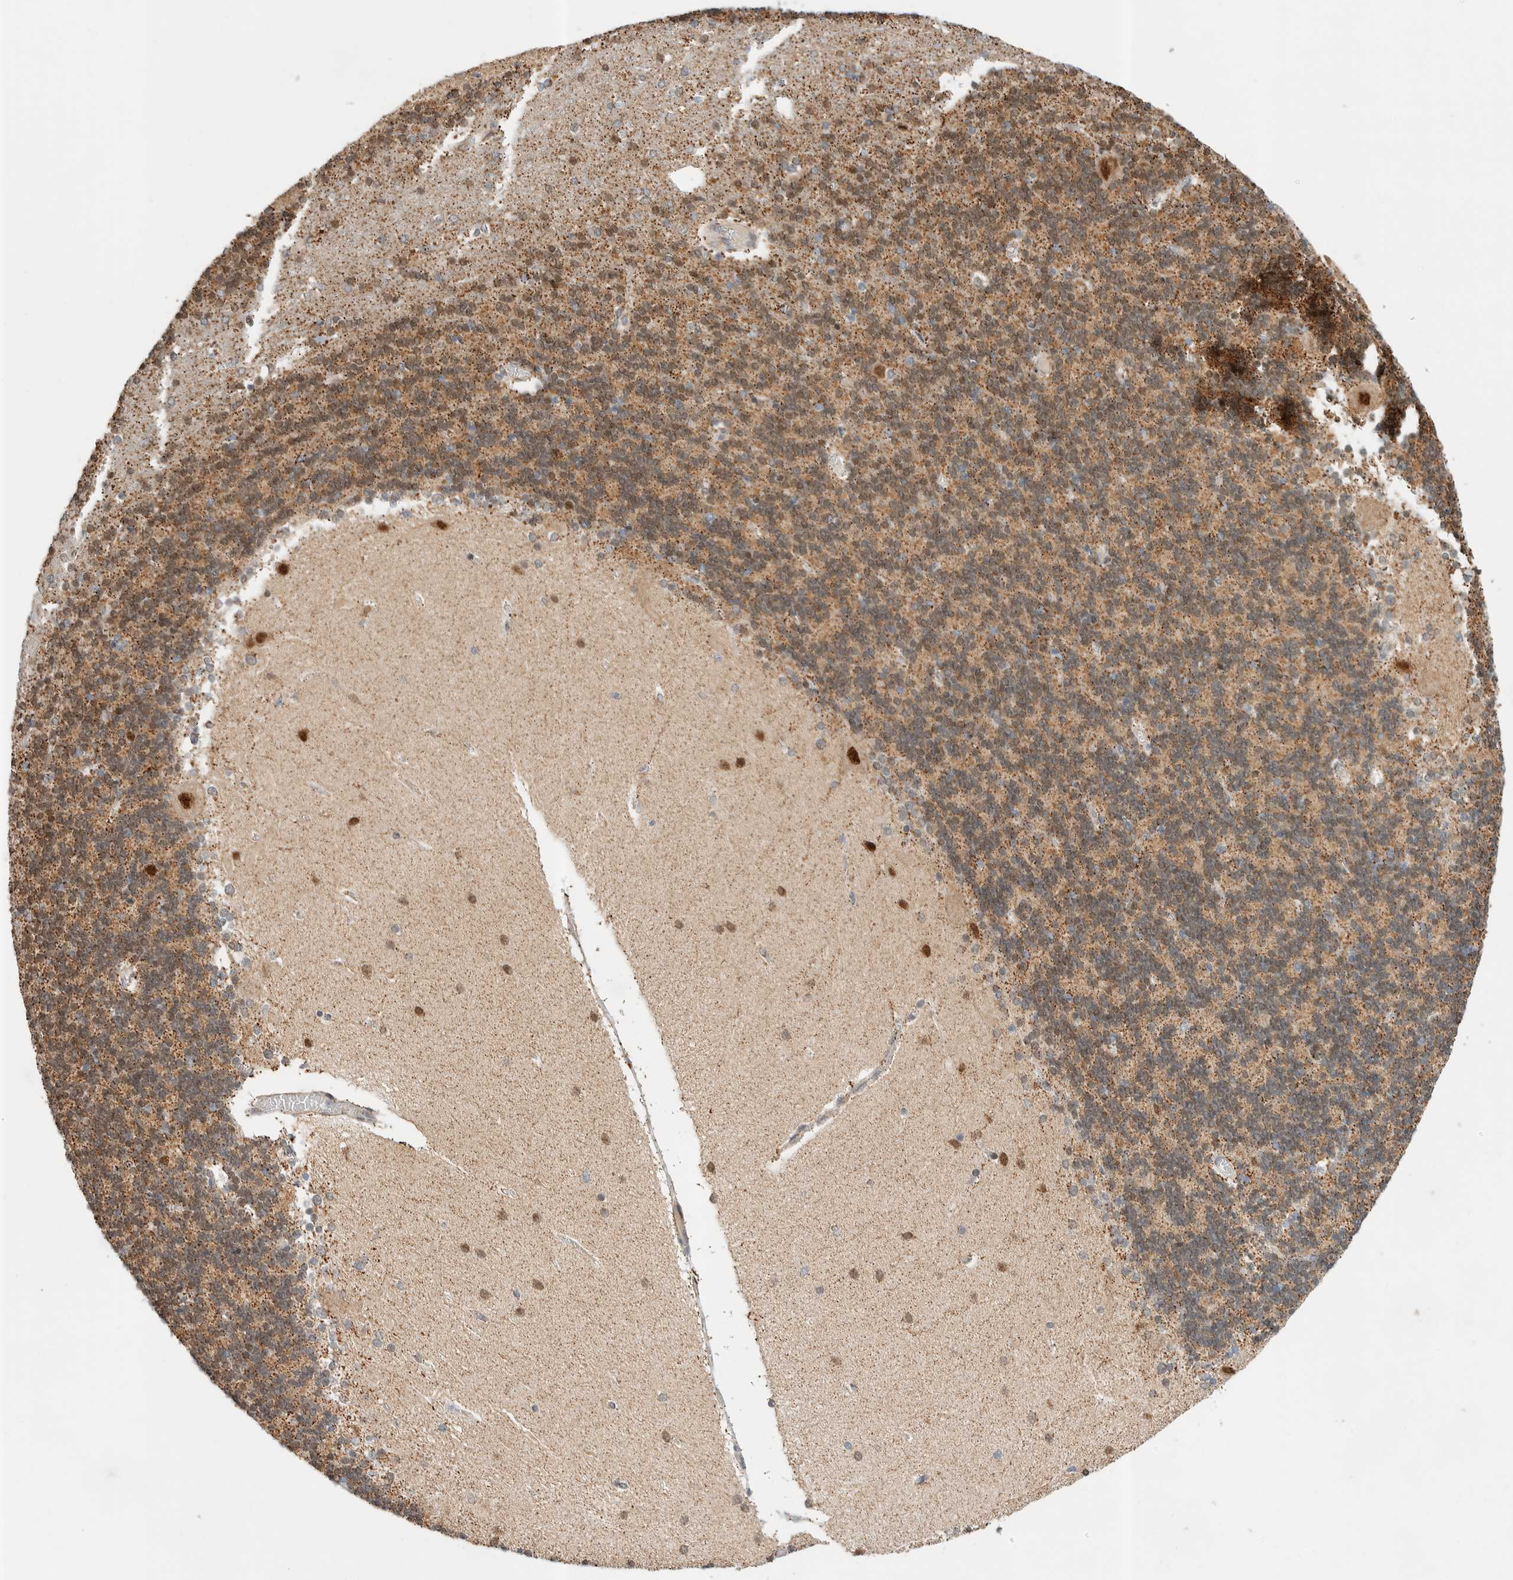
{"staining": {"intensity": "moderate", "quantity": ">75%", "location": "cytoplasmic/membranous"}, "tissue": "cerebellum", "cell_type": "Cells in granular layer", "image_type": "normal", "snomed": [{"axis": "morphology", "description": "Normal tissue, NOS"}, {"axis": "topography", "description": "Cerebellum"}], "caption": "This histopathology image reveals immunohistochemistry (IHC) staining of normal human cerebellum, with medium moderate cytoplasmic/membranous staining in approximately >75% of cells in granular layer.", "gene": "TSPAN32", "patient": {"sex": "female", "age": 54}}